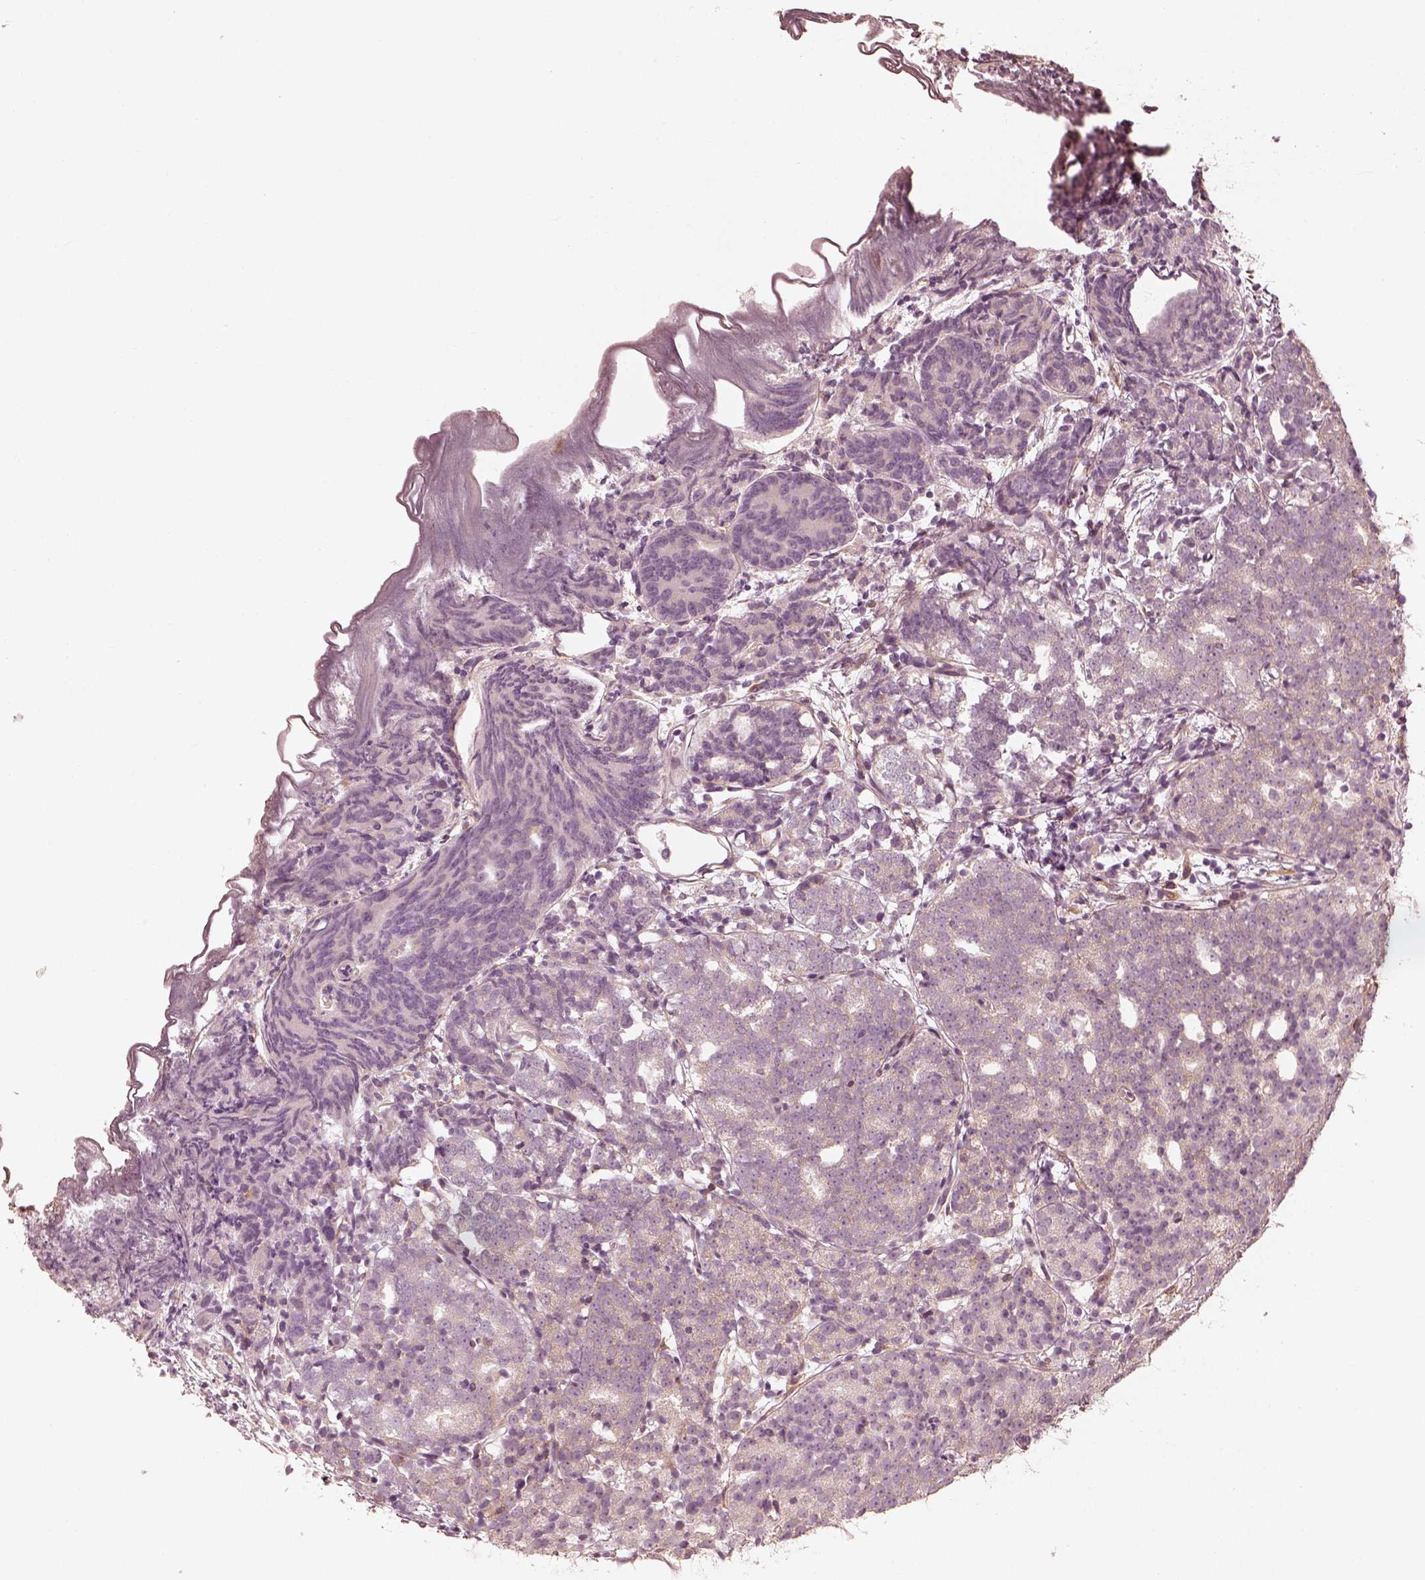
{"staining": {"intensity": "moderate", "quantity": "<25%", "location": "cytoplasmic/membranous"}, "tissue": "prostate cancer", "cell_type": "Tumor cells", "image_type": "cancer", "snomed": [{"axis": "morphology", "description": "Adenocarcinoma, High grade"}, {"axis": "topography", "description": "Prostate"}], "caption": "Protein expression by IHC exhibits moderate cytoplasmic/membranous staining in approximately <25% of tumor cells in prostate cancer (adenocarcinoma (high-grade)).", "gene": "WLS", "patient": {"sex": "male", "age": 53}}